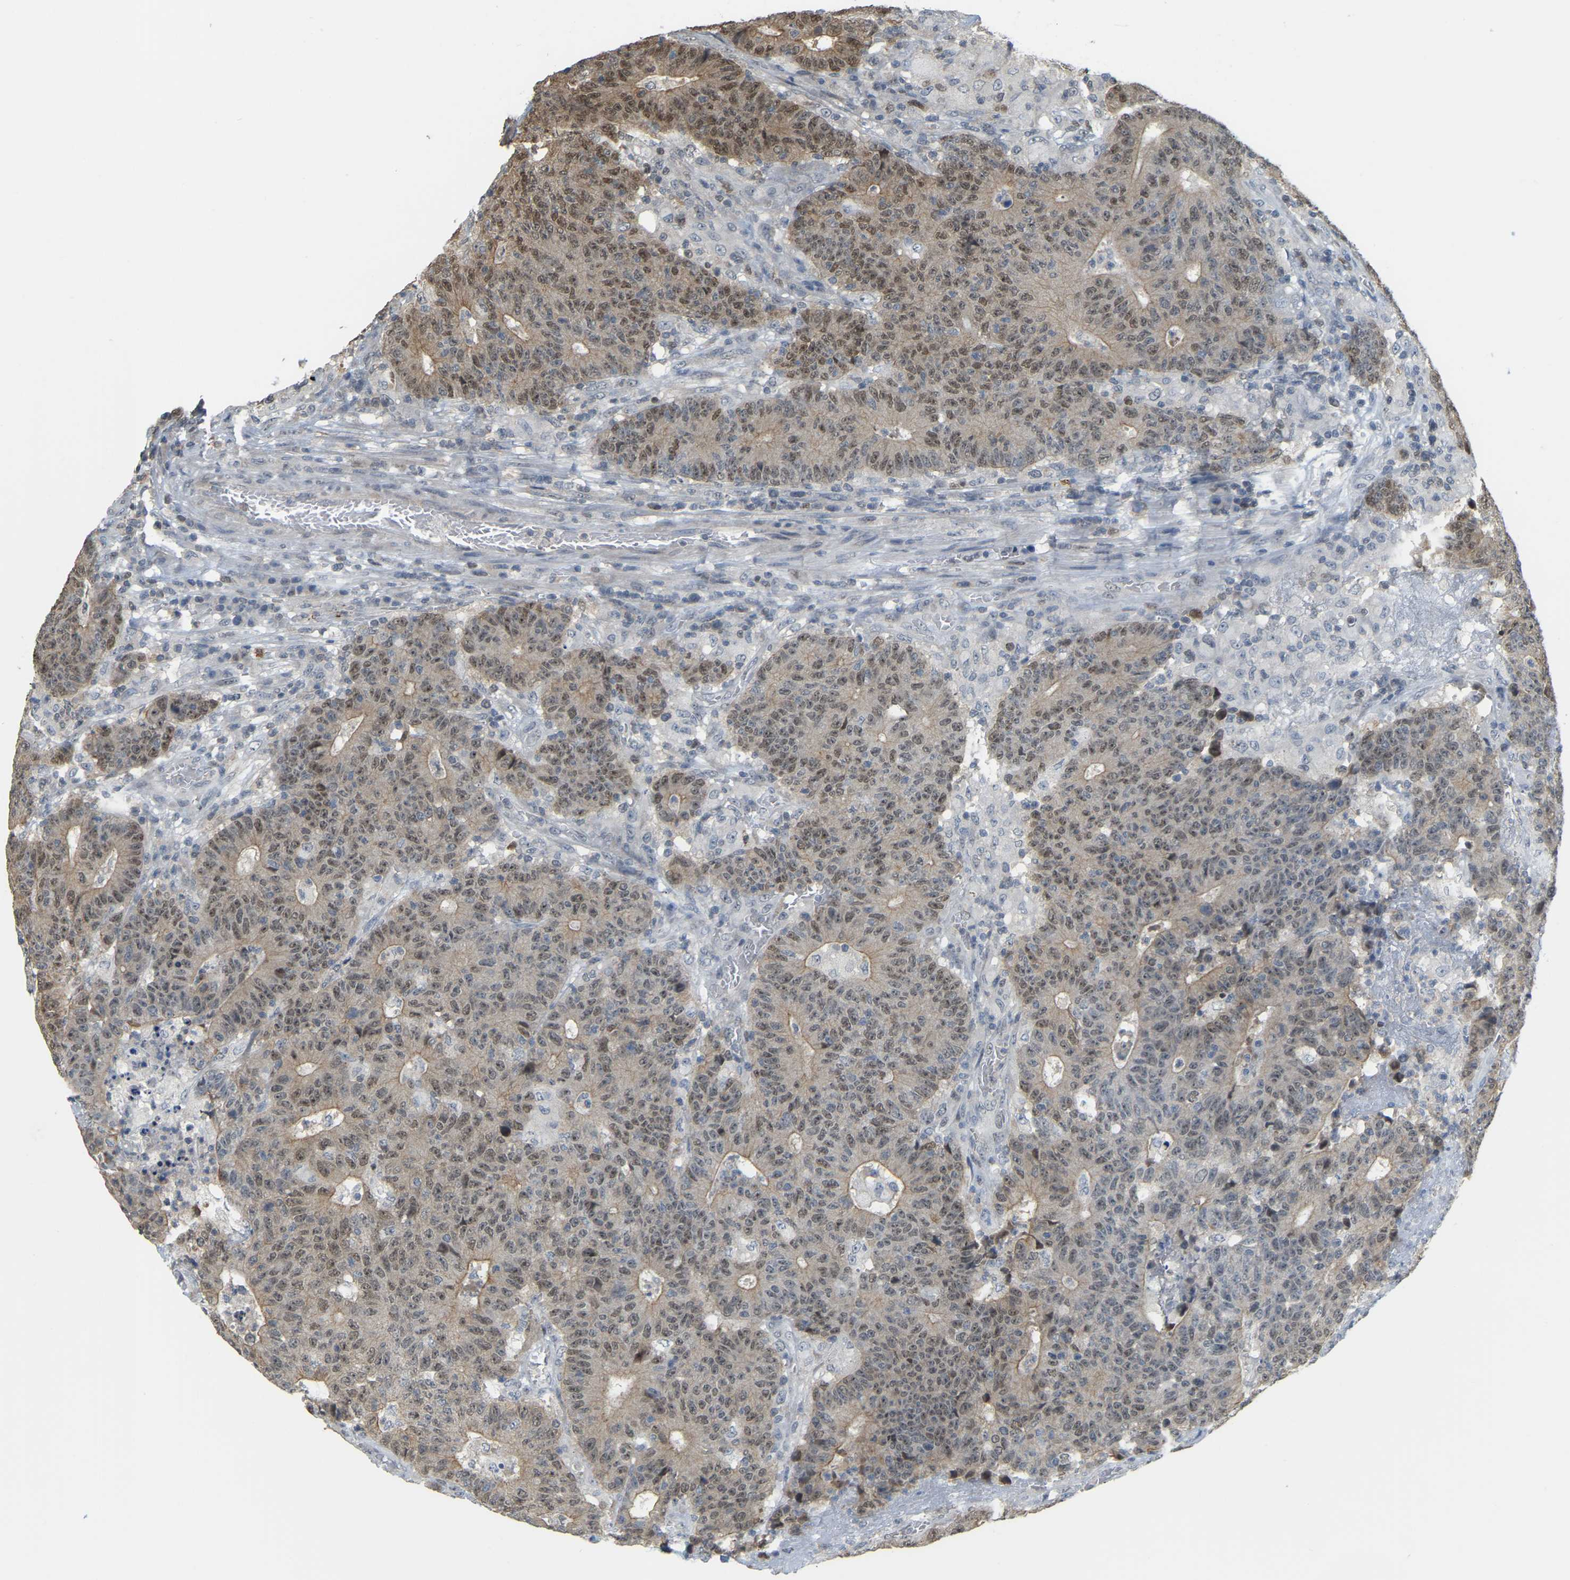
{"staining": {"intensity": "moderate", "quantity": ">75%", "location": "nuclear"}, "tissue": "colorectal cancer", "cell_type": "Tumor cells", "image_type": "cancer", "snomed": [{"axis": "morphology", "description": "Normal tissue, NOS"}, {"axis": "morphology", "description": "Adenocarcinoma, NOS"}, {"axis": "topography", "description": "Colon"}], "caption": "Tumor cells demonstrate moderate nuclear positivity in approximately >75% of cells in colorectal adenocarcinoma.", "gene": "BRF2", "patient": {"sex": "female", "age": 75}}